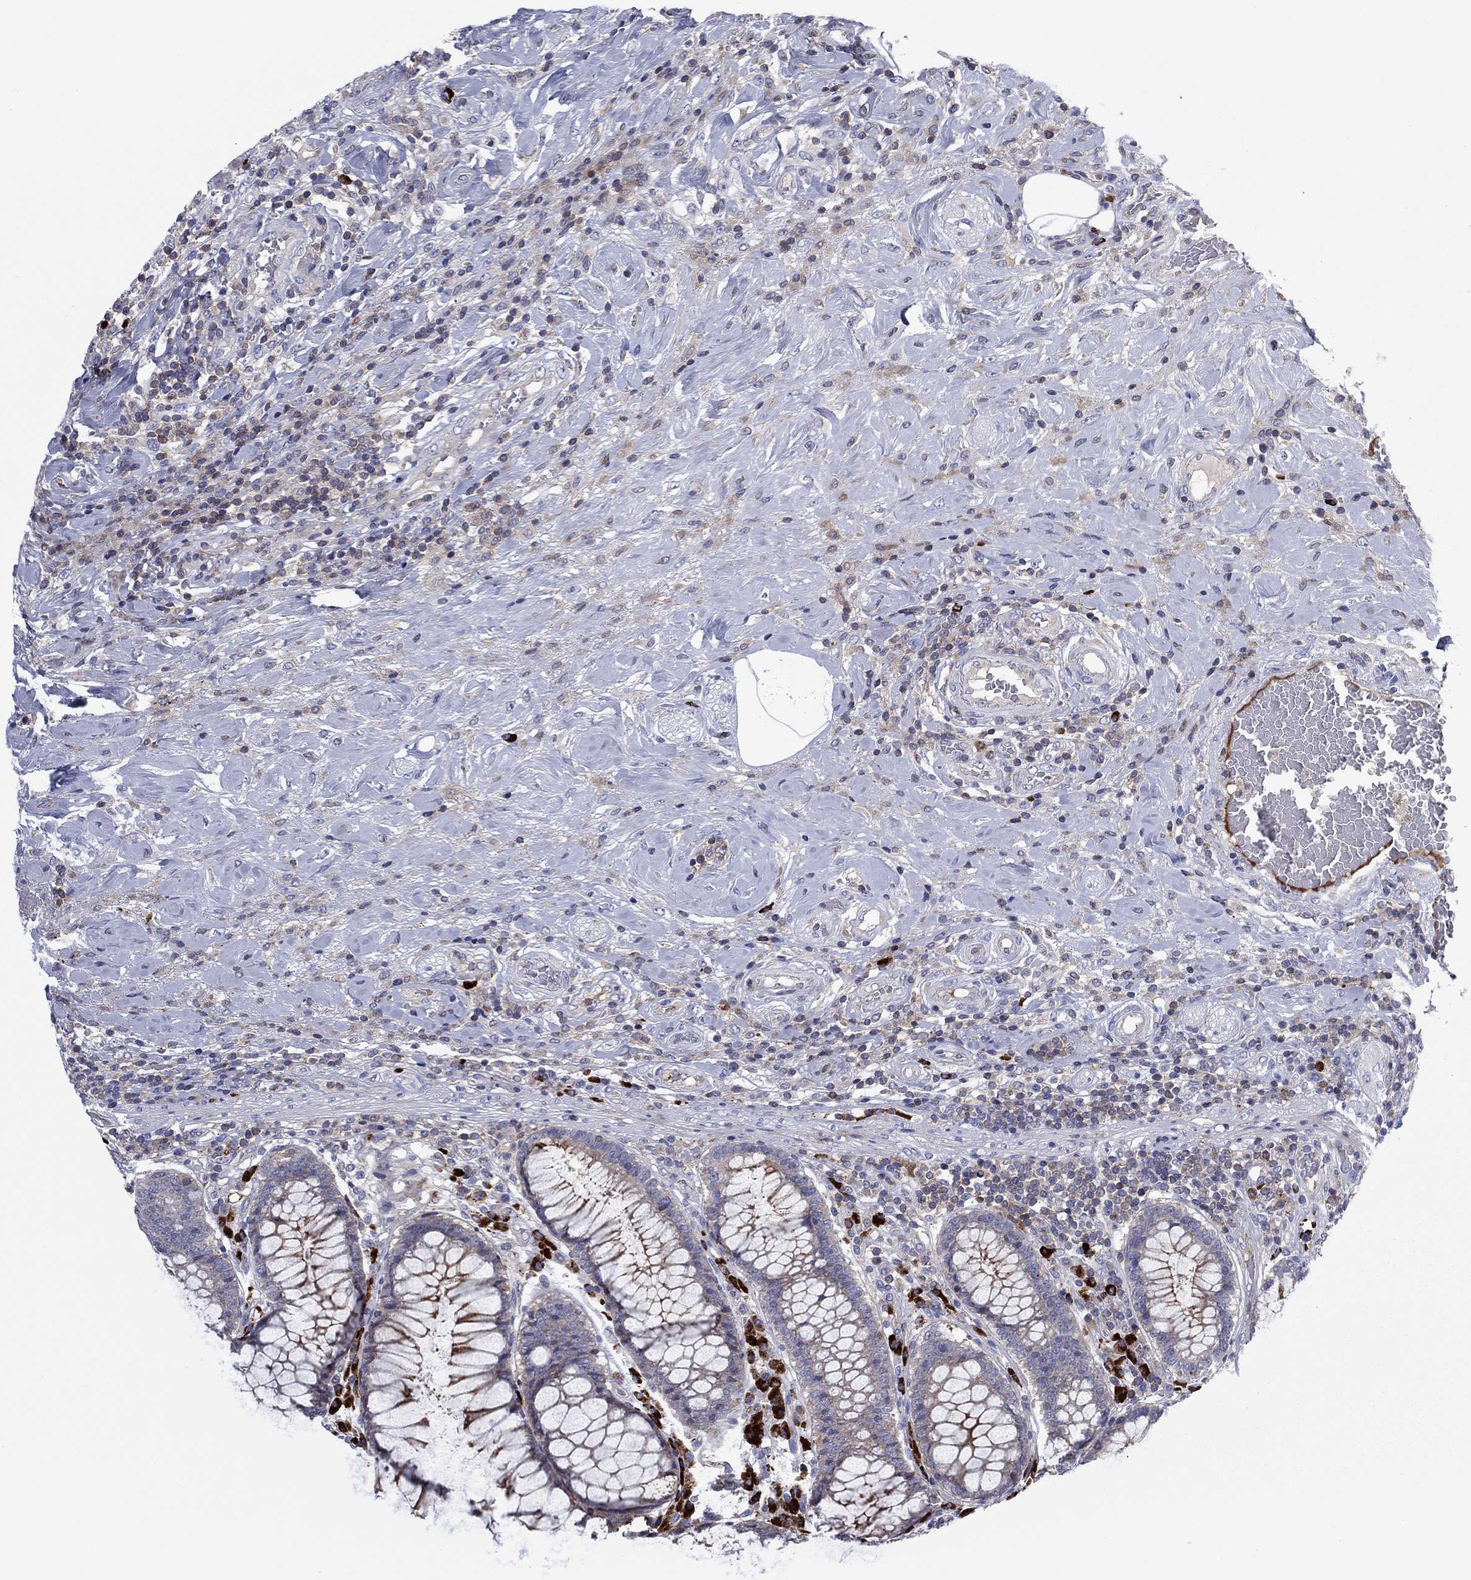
{"staining": {"intensity": "weak", "quantity": "25%-75%", "location": "cytoplasmic/membranous"}, "tissue": "colorectal cancer", "cell_type": "Tumor cells", "image_type": "cancer", "snomed": [{"axis": "morphology", "description": "Adenocarcinoma, NOS"}, {"axis": "topography", "description": "Colon"}], "caption": "This is a micrograph of IHC staining of colorectal cancer (adenocarcinoma), which shows weak staining in the cytoplasmic/membranous of tumor cells.", "gene": "PVR", "patient": {"sex": "female", "age": 69}}